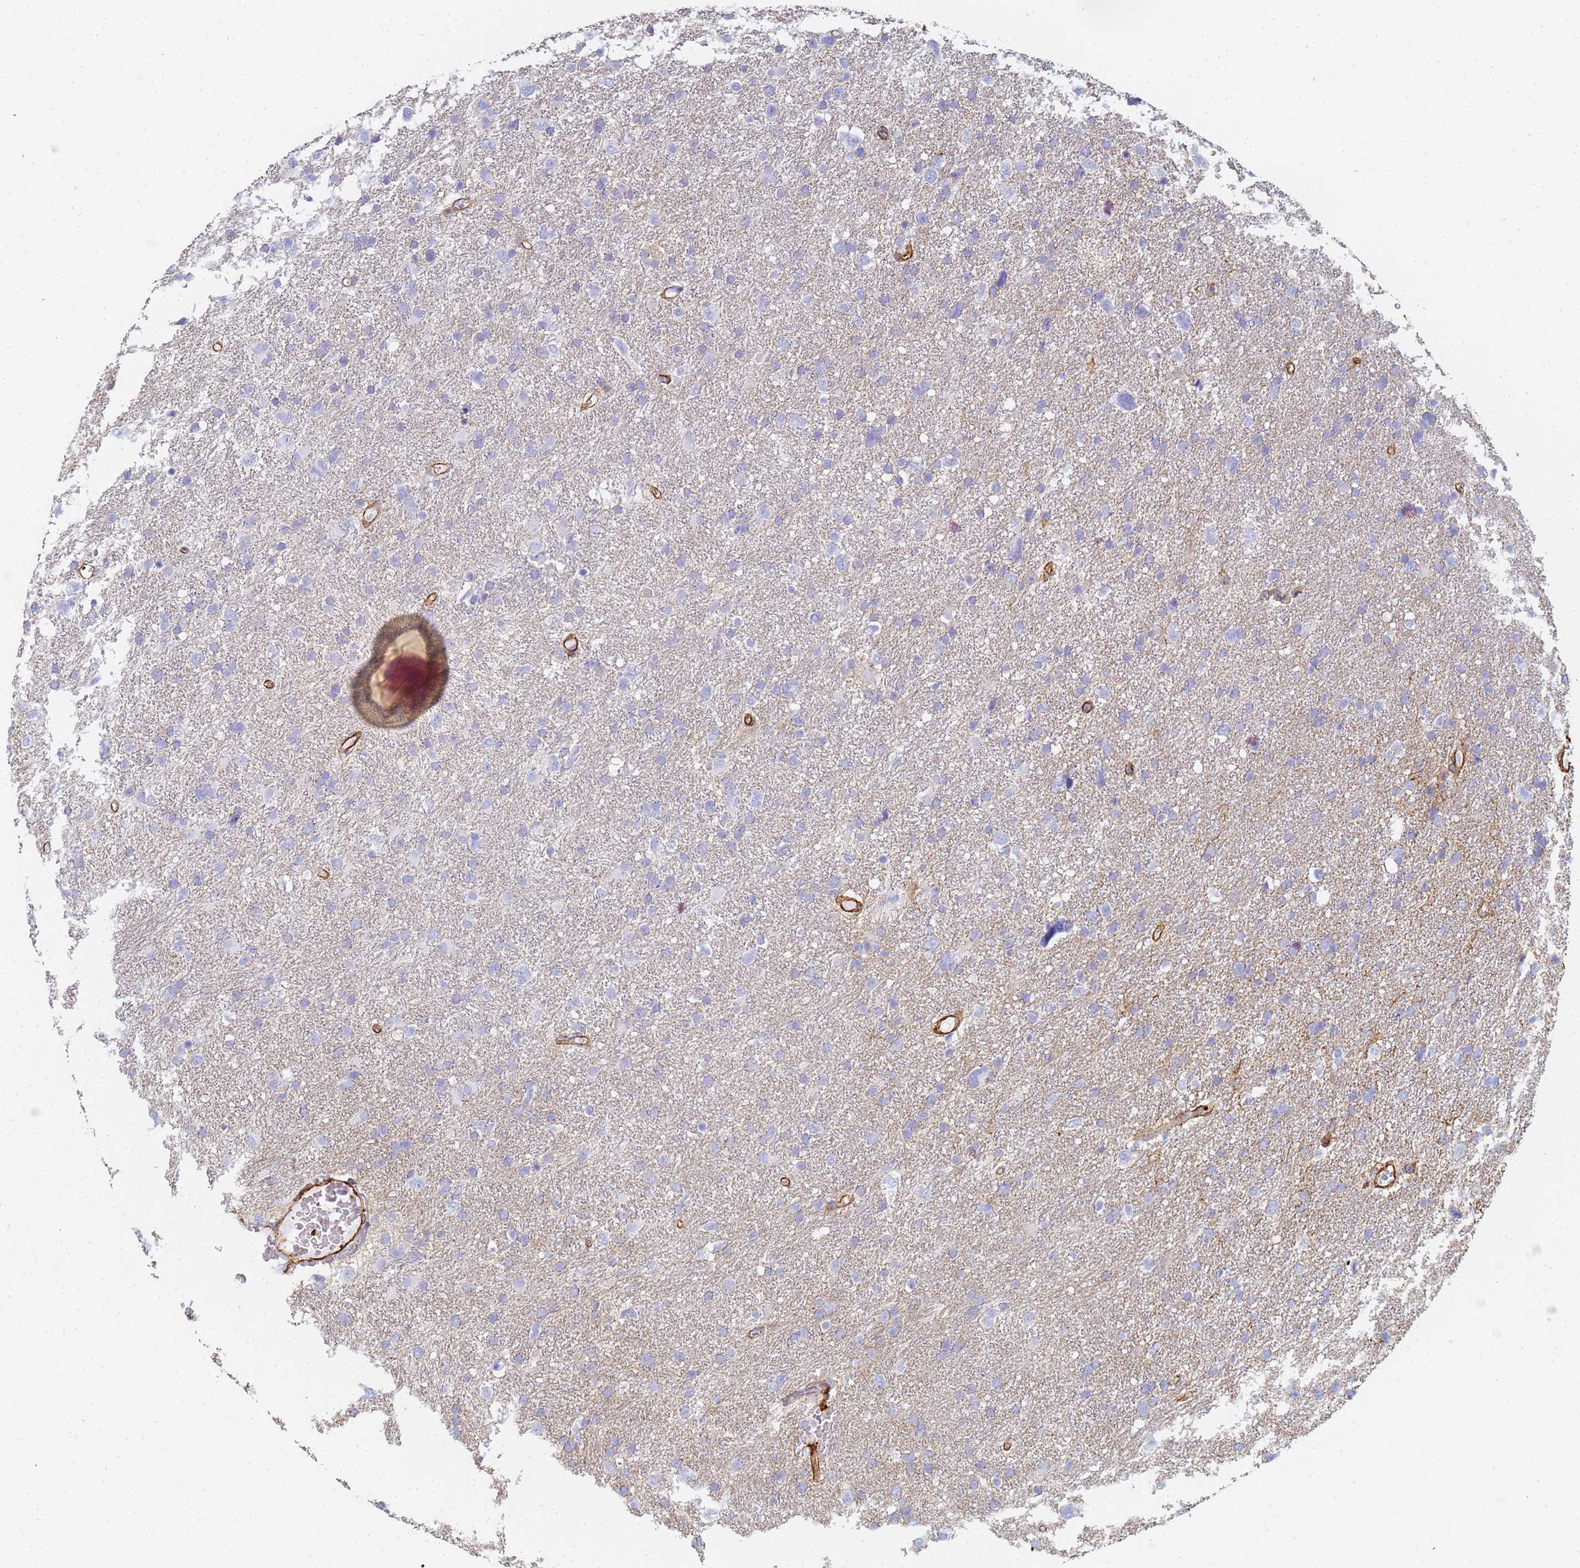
{"staining": {"intensity": "negative", "quantity": "none", "location": "none"}, "tissue": "glioma", "cell_type": "Tumor cells", "image_type": "cancer", "snomed": [{"axis": "morphology", "description": "Glioma, malignant, High grade"}, {"axis": "topography", "description": "Brain"}], "caption": "Immunohistochemical staining of human glioma displays no significant expression in tumor cells.", "gene": "TPM1", "patient": {"sex": "male", "age": 61}}